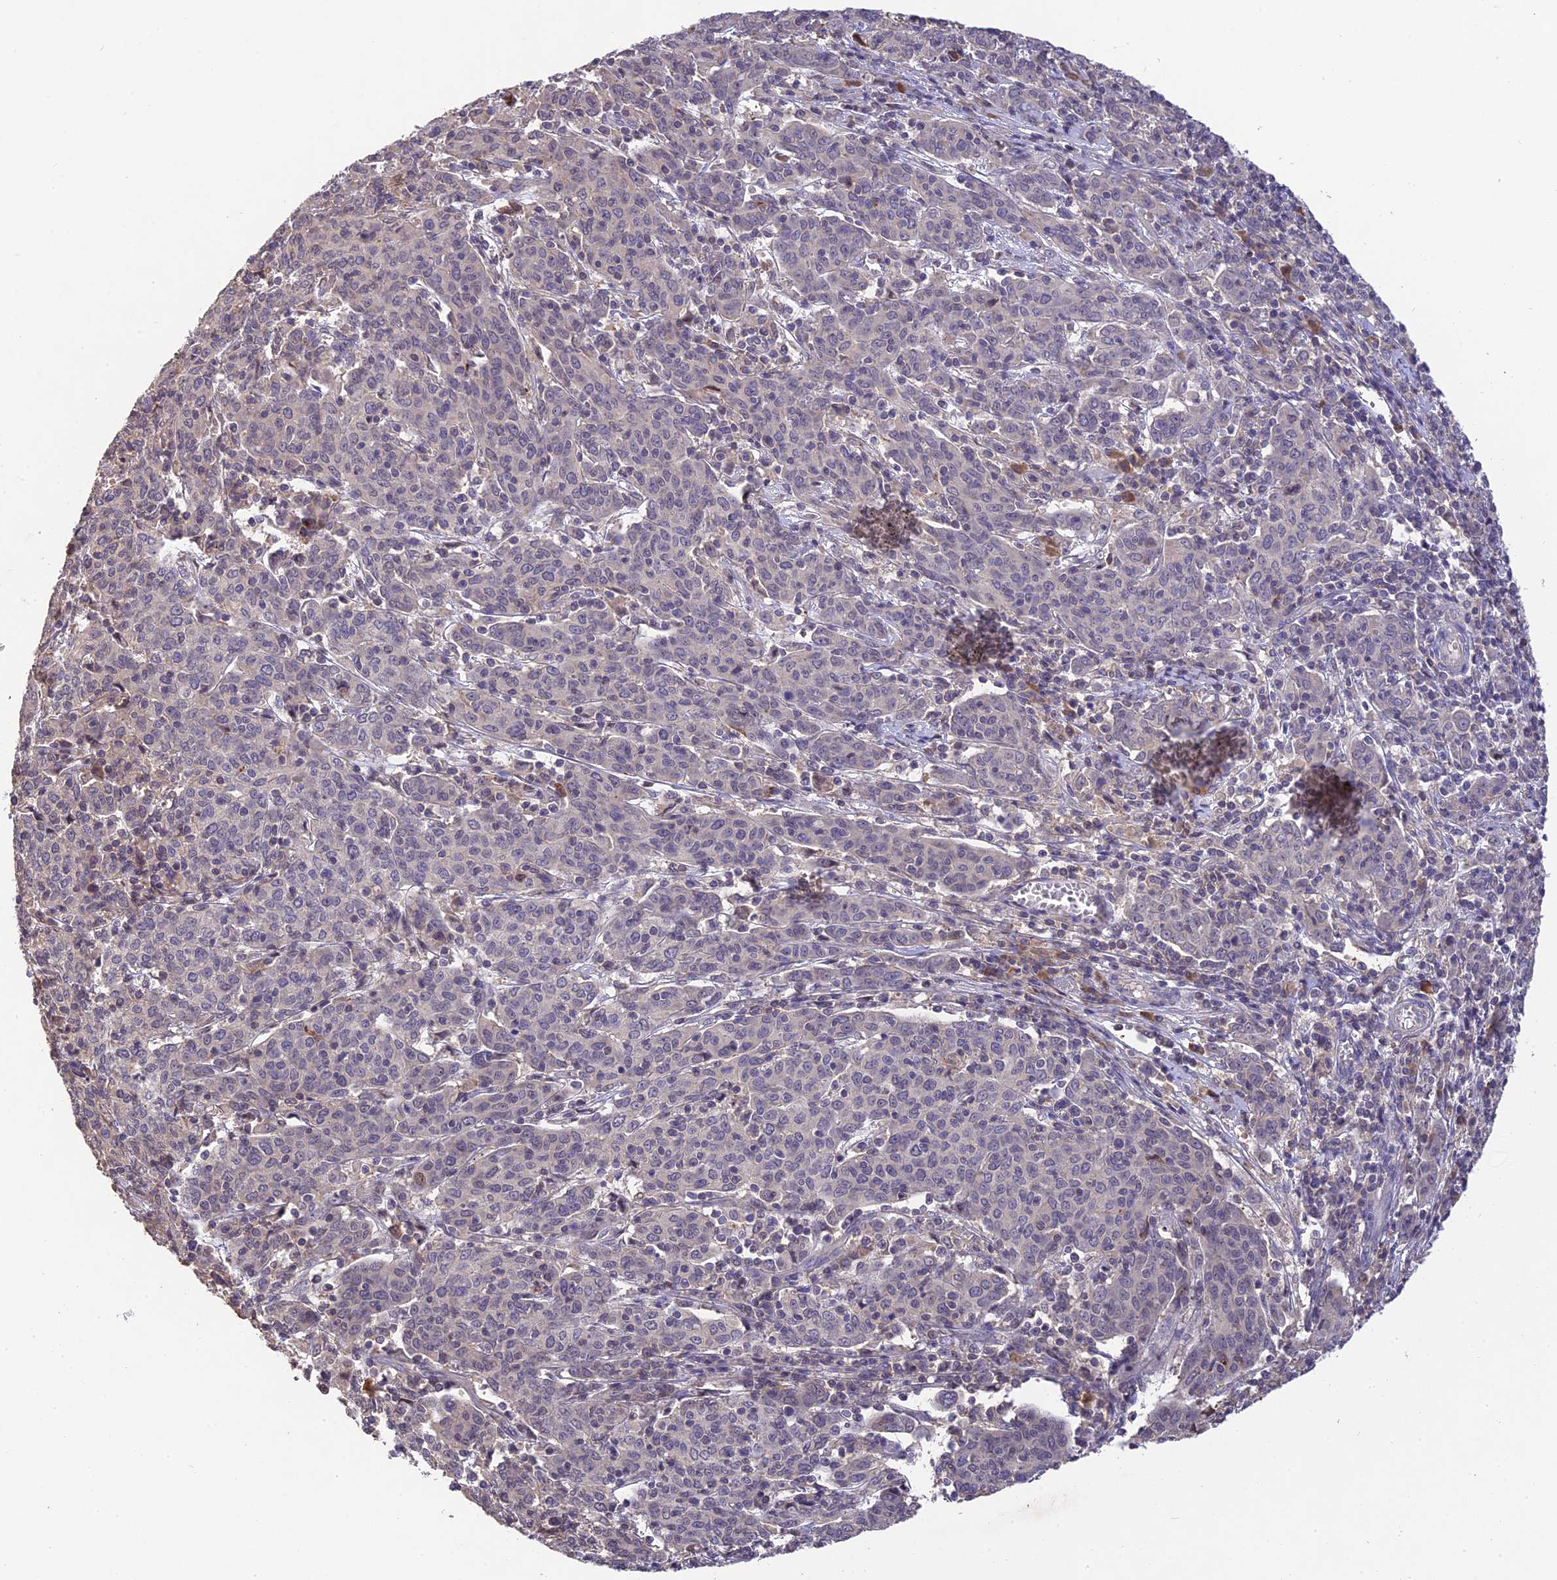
{"staining": {"intensity": "negative", "quantity": "none", "location": "none"}, "tissue": "cervical cancer", "cell_type": "Tumor cells", "image_type": "cancer", "snomed": [{"axis": "morphology", "description": "Squamous cell carcinoma, NOS"}, {"axis": "topography", "description": "Cervix"}], "caption": "IHC of human cervical squamous cell carcinoma displays no expression in tumor cells.", "gene": "DENND5B", "patient": {"sex": "female", "age": 67}}